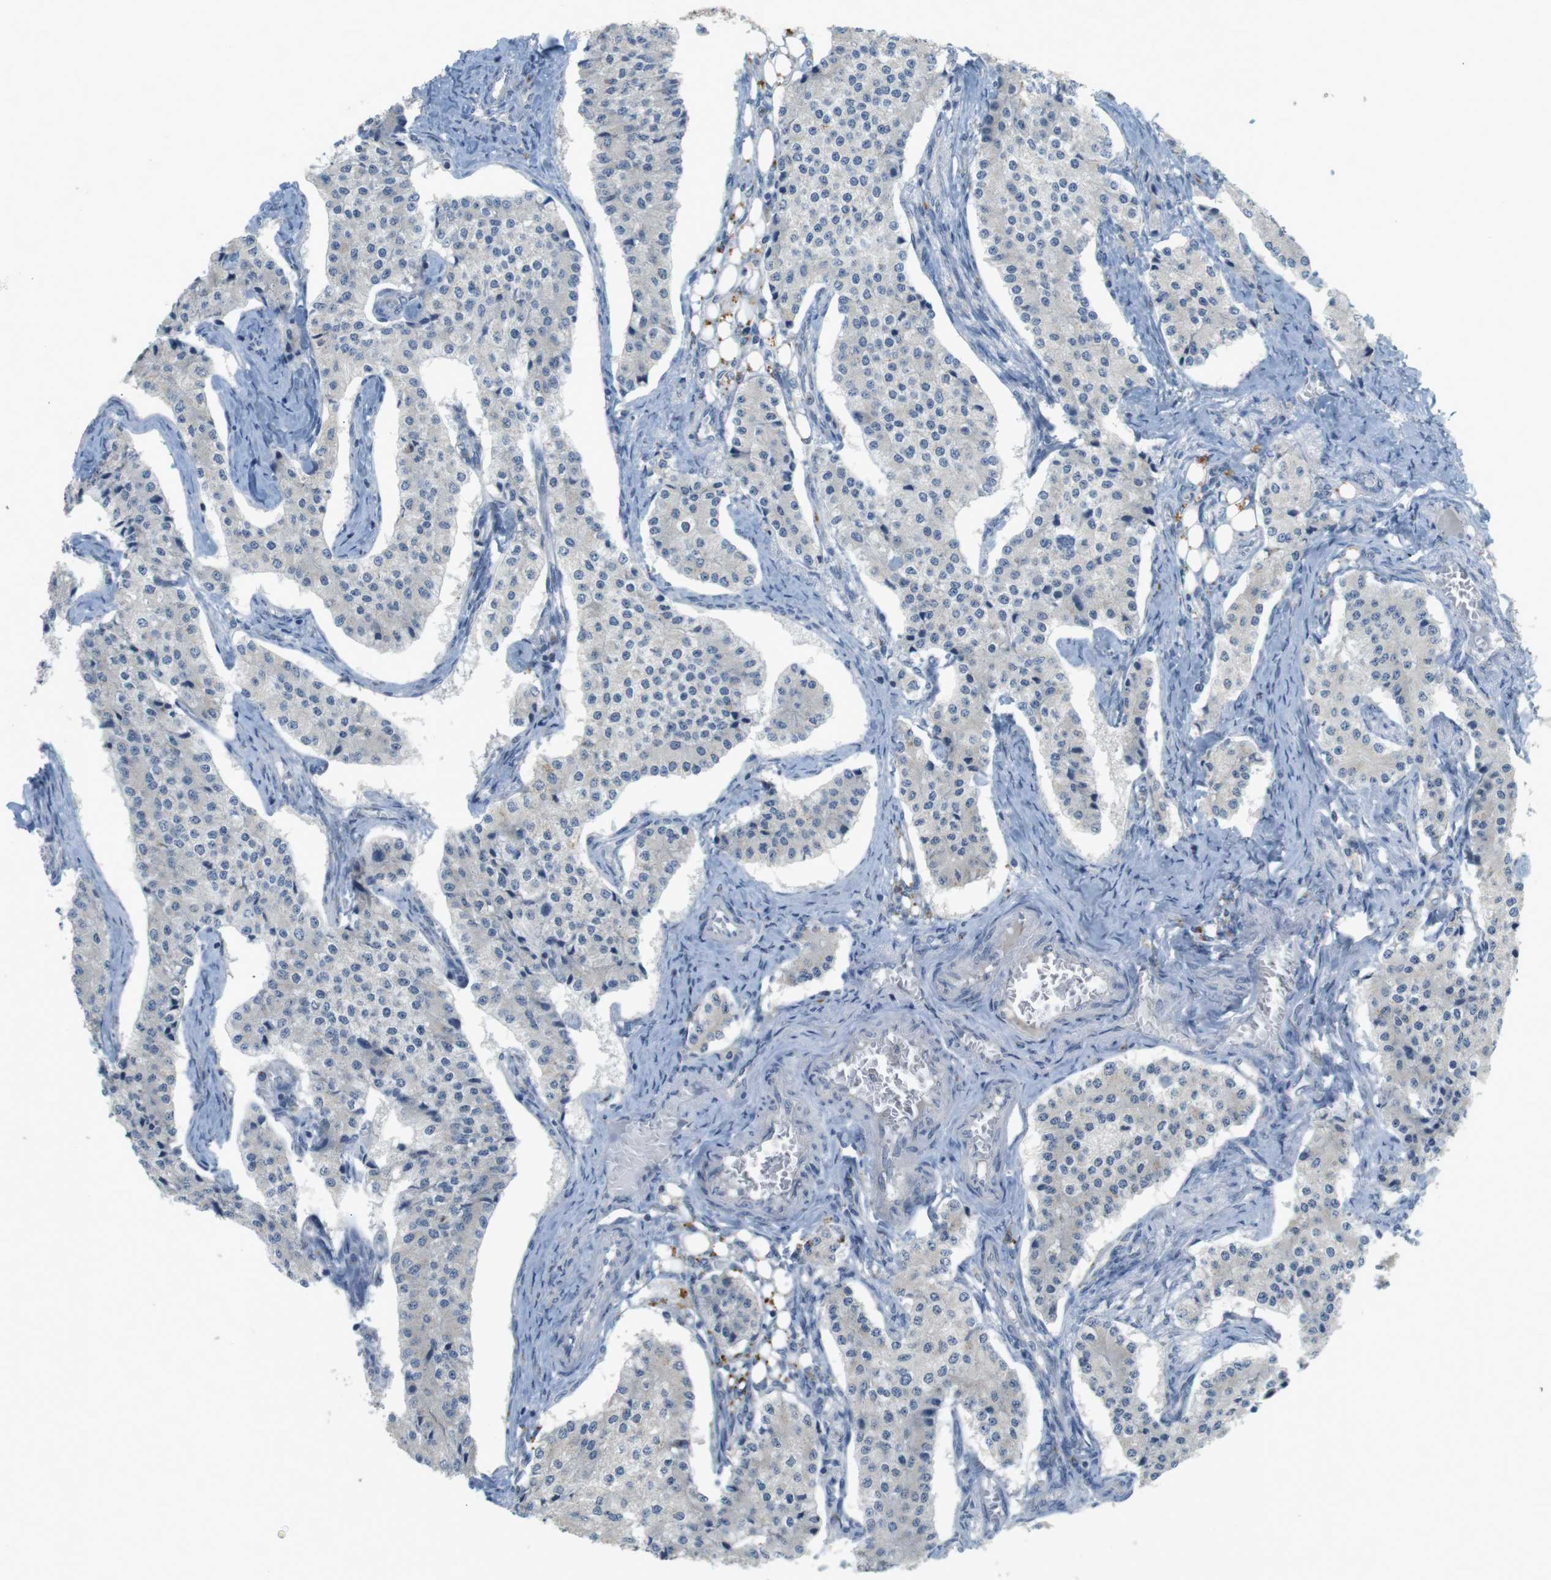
{"staining": {"intensity": "negative", "quantity": "none", "location": "none"}, "tissue": "carcinoid", "cell_type": "Tumor cells", "image_type": "cancer", "snomed": [{"axis": "morphology", "description": "Carcinoid, malignant, NOS"}, {"axis": "topography", "description": "Colon"}], "caption": "A high-resolution image shows immunohistochemistry staining of carcinoid, which demonstrates no significant staining in tumor cells.", "gene": "YIPF3", "patient": {"sex": "female", "age": 52}}